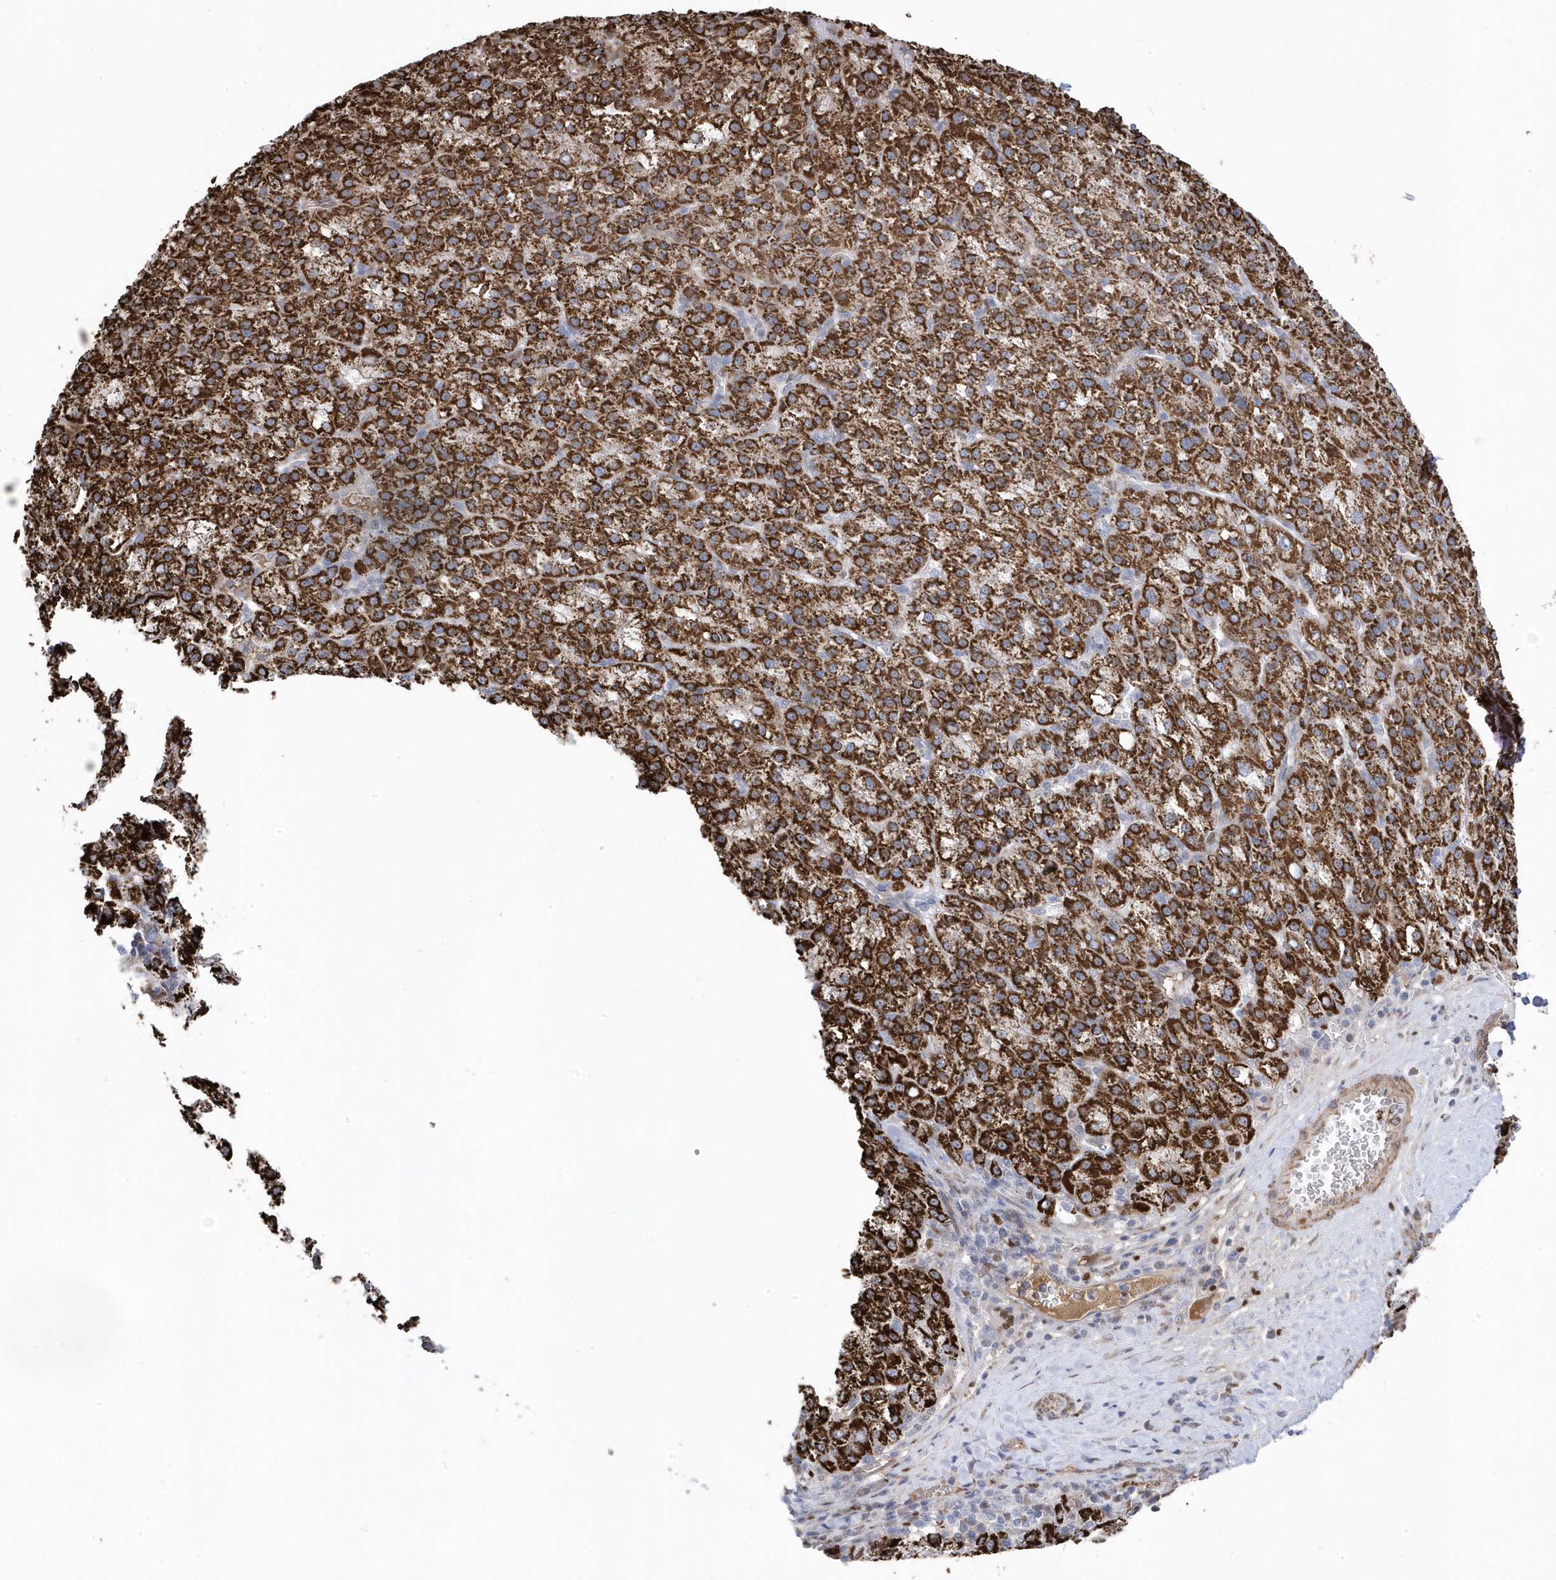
{"staining": {"intensity": "strong", "quantity": ">75%", "location": "cytoplasmic/membranous"}, "tissue": "liver cancer", "cell_type": "Tumor cells", "image_type": "cancer", "snomed": [{"axis": "morphology", "description": "Carcinoma, Hepatocellular, NOS"}, {"axis": "topography", "description": "Liver"}], "caption": "Immunohistochemistry (IHC) of liver cancer (hepatocellular carcinoma) displays high levels of strong cytoplasmic/membranous positivity in approximately >75% of tumor cells.", "gene": "GTPBP6", "patient": {"sex": "female", "age": 58}}